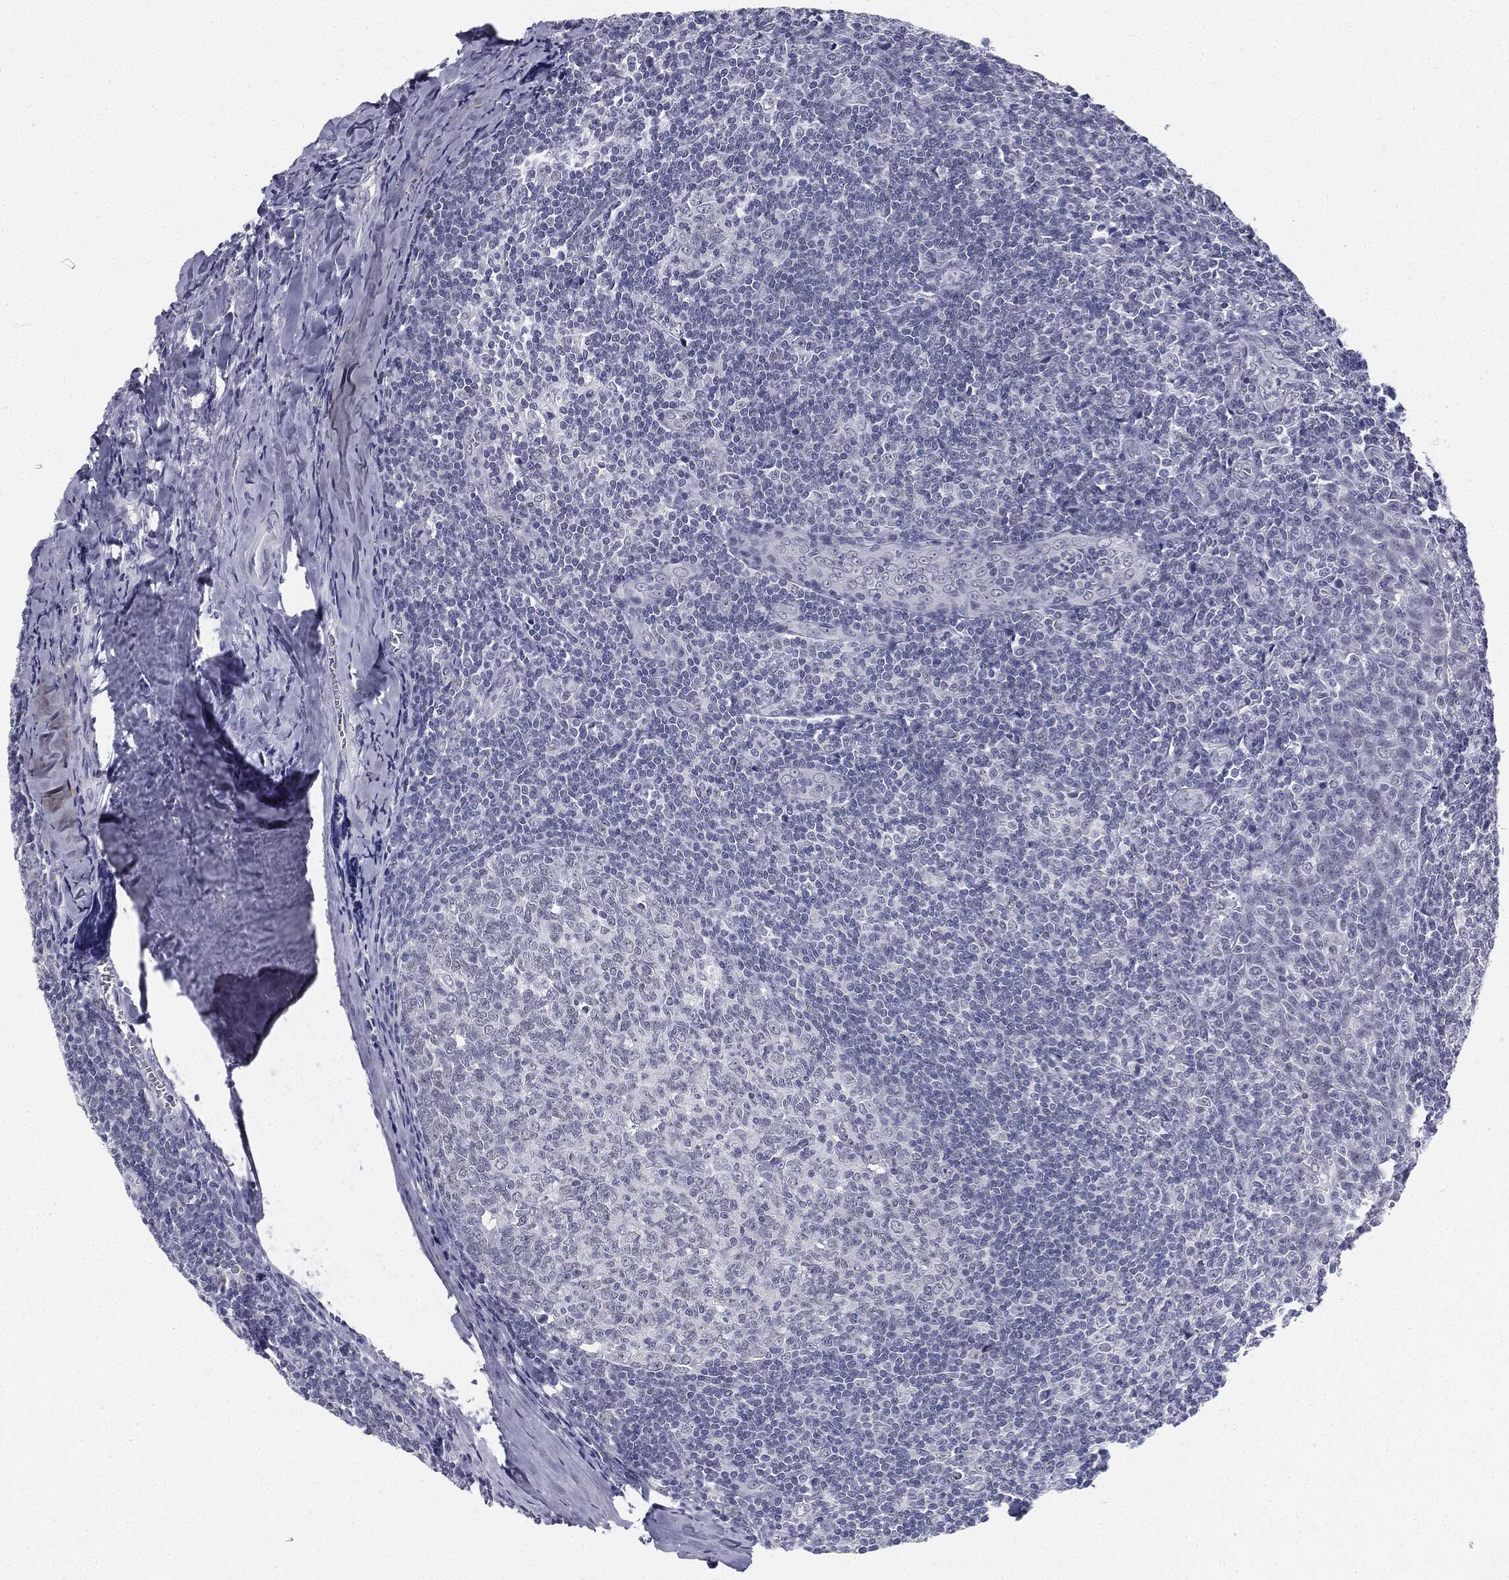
{"staining": {"intensity": "negative", "quantity": "none", "location": "none"}, "tissue": "tonsil", "cell_type": "Germinal center cells", "image_type": "normal", "snomed": [{"axis": "morphology", "description": "Normal tissue, NOS"}, {"axis": "topography", "description": "Tonsil"}], "caption": "The photomicrograph displays no staining of germinal center cells in benign tonsil. (Stains: DAB (3,3'-diaminobenzidine) immunohistochemistry (IHC) with hematoxylin counter stain, Microscopy: brightfield microscopy at high magnification).", "gene": "MLLT10", "patient": {"sex": "male", "age": 20}}